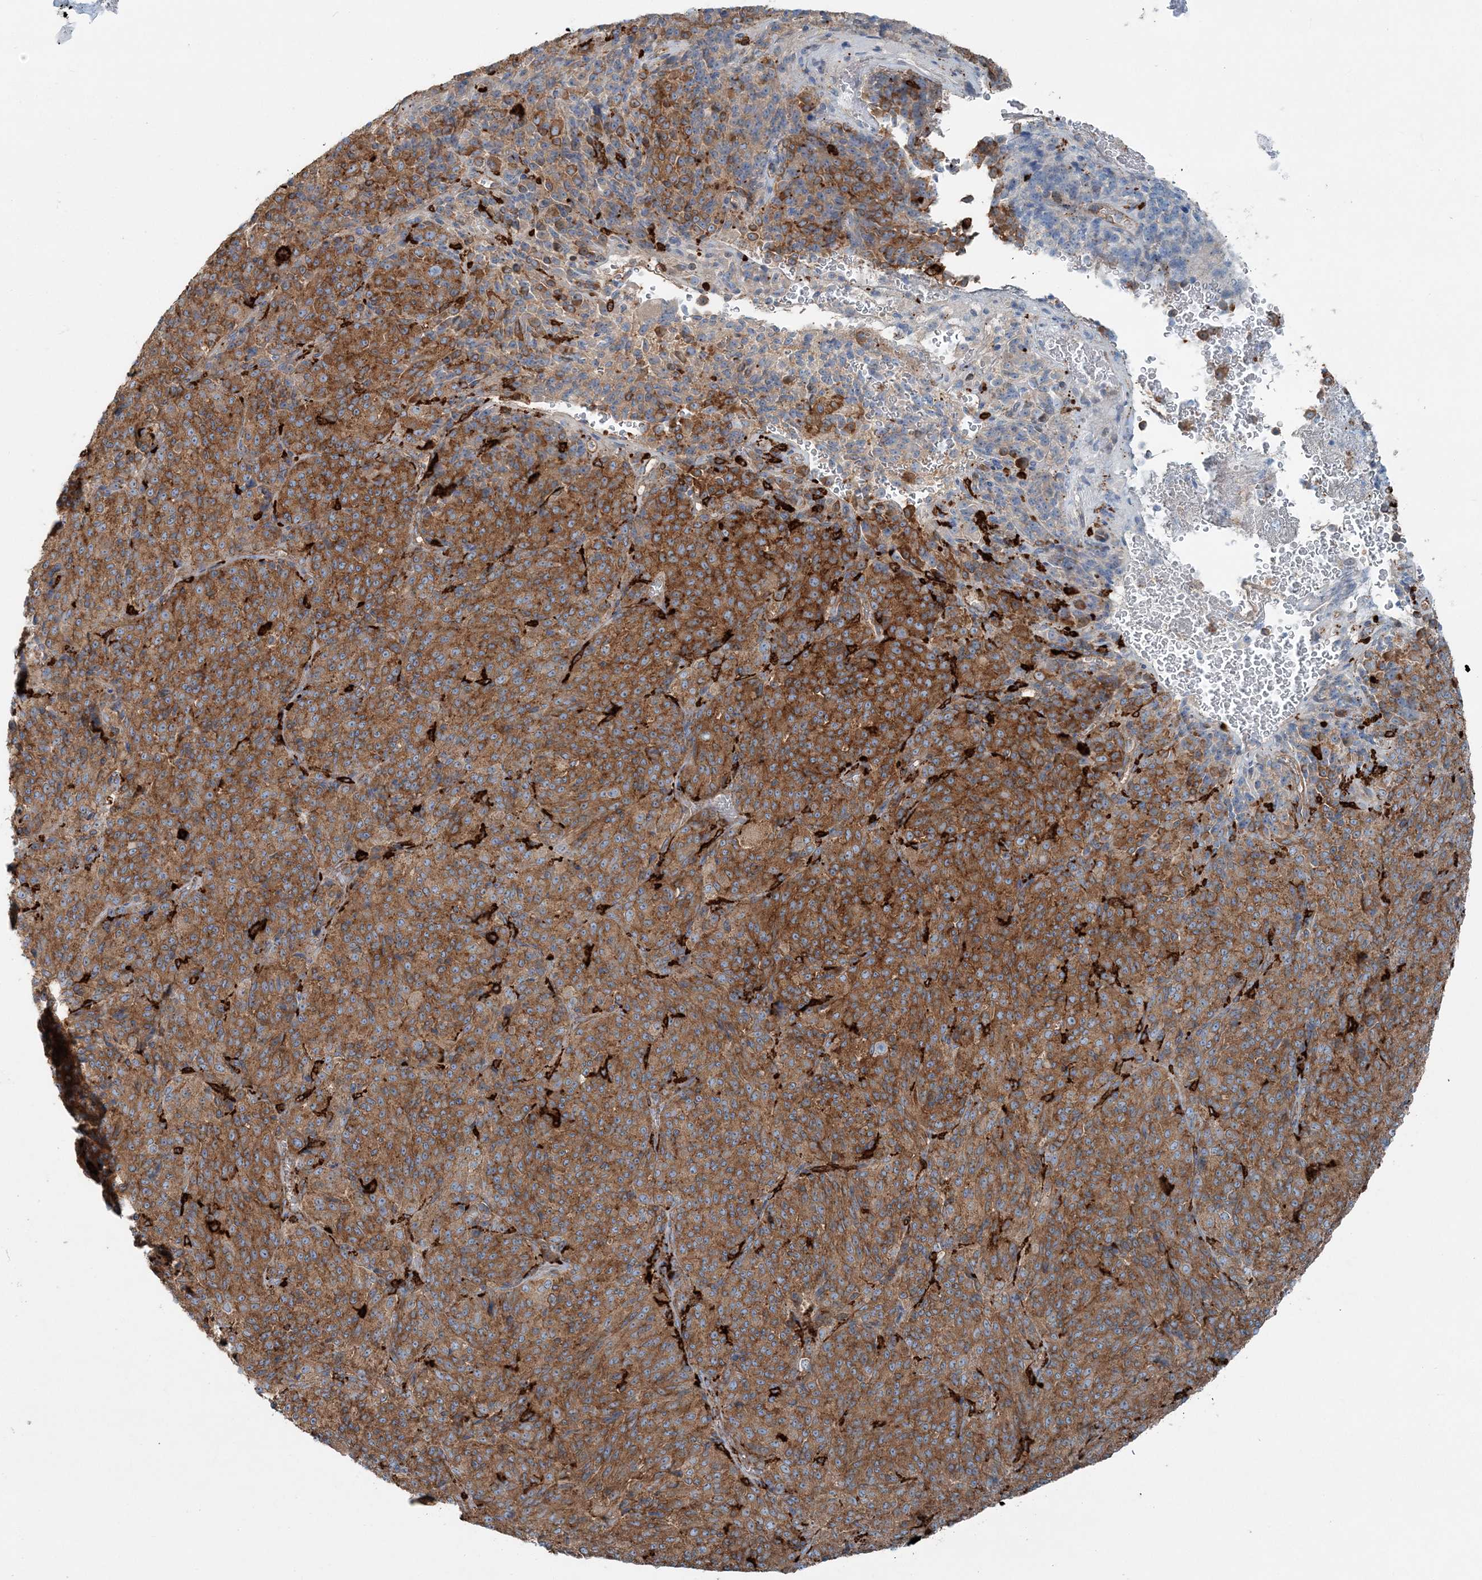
{"staining": {"intensity": "moderate", "quantity": ">75%", "location": "cytoplasmic/membranous"}, "tissue": "melanoma", "cell_type": "Tumor cells", "image_type": "cancer", "snomed": [{"axis": "morphology", "description": "Malignant melanoma, Metastatic site"}, {"axis": "topography", "description": "Brain"}], "caption": "Immunohistochemical staining of human melanoma displays medium levels of moderate cytoplasmic/membranous protein positivity in approximately >75% of tumor cells.", "gene": "SNX2", "patient": {"sex": "female", "age": 56}}